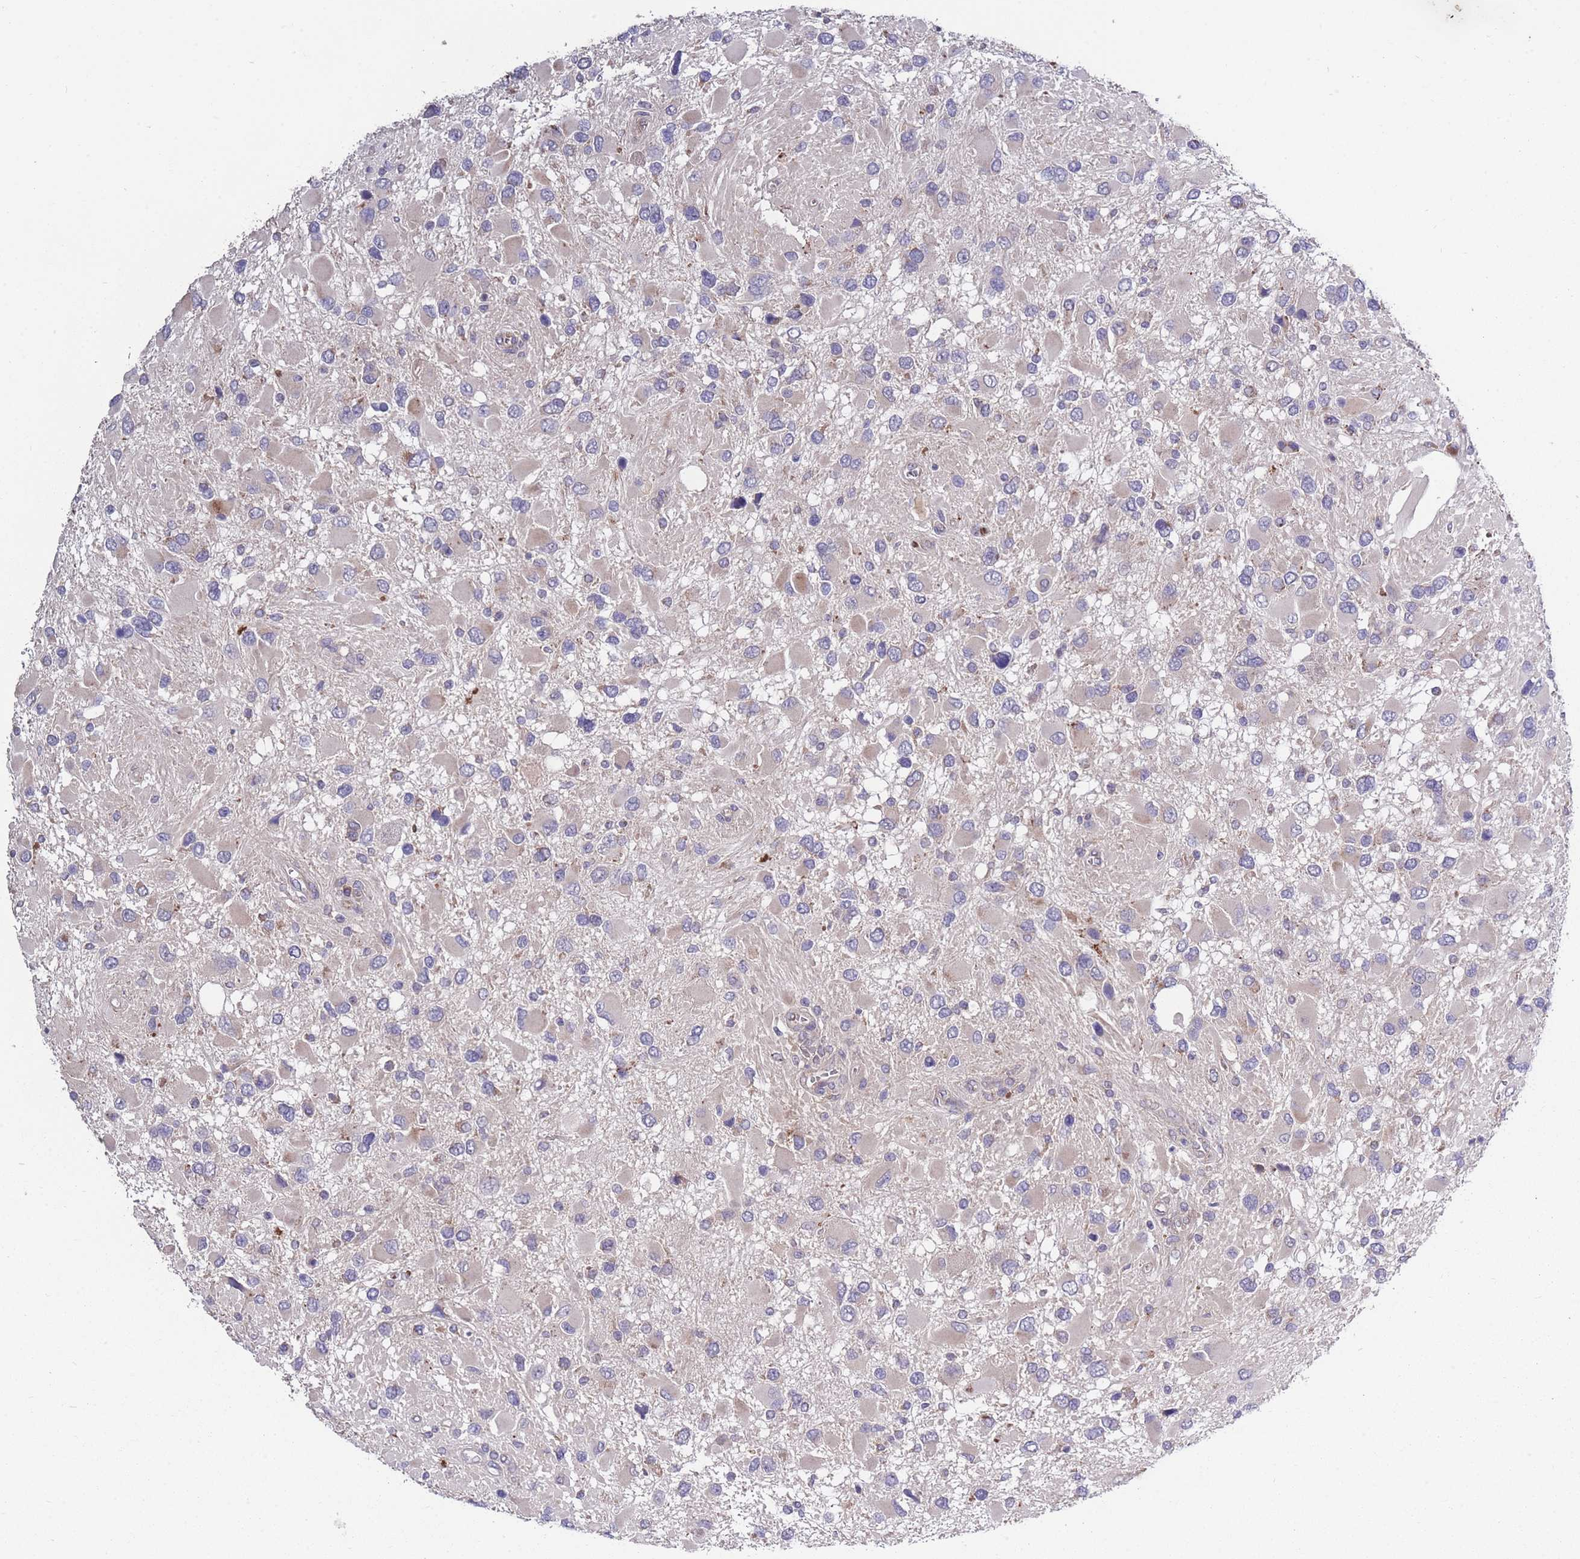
{"staining": {"intensity": "negative", "quantity": "none", "location": "none"}, "tissue": "glioma", "cell_type": "Tumor cells", "image_type": "cancer", "snomed": [{"axis": "morphology", "description": "Glioma, malignant, High grade"}, {"axis": "topography", "description": "Brain"}], "caption": "Immunohistochemistry micrograph of human glioma stained for a protein (brown), which demonstrates no expression in tumor cells. (Stains: DAB (3,3'-diaminobenzidine) immunohistochemistry (IHC) with hematoxylin counter stain, Microscopy: brightfield microscopy at high magnification).", "gene": "STIM2", "patient": {"sex": "male", "age": 53}}